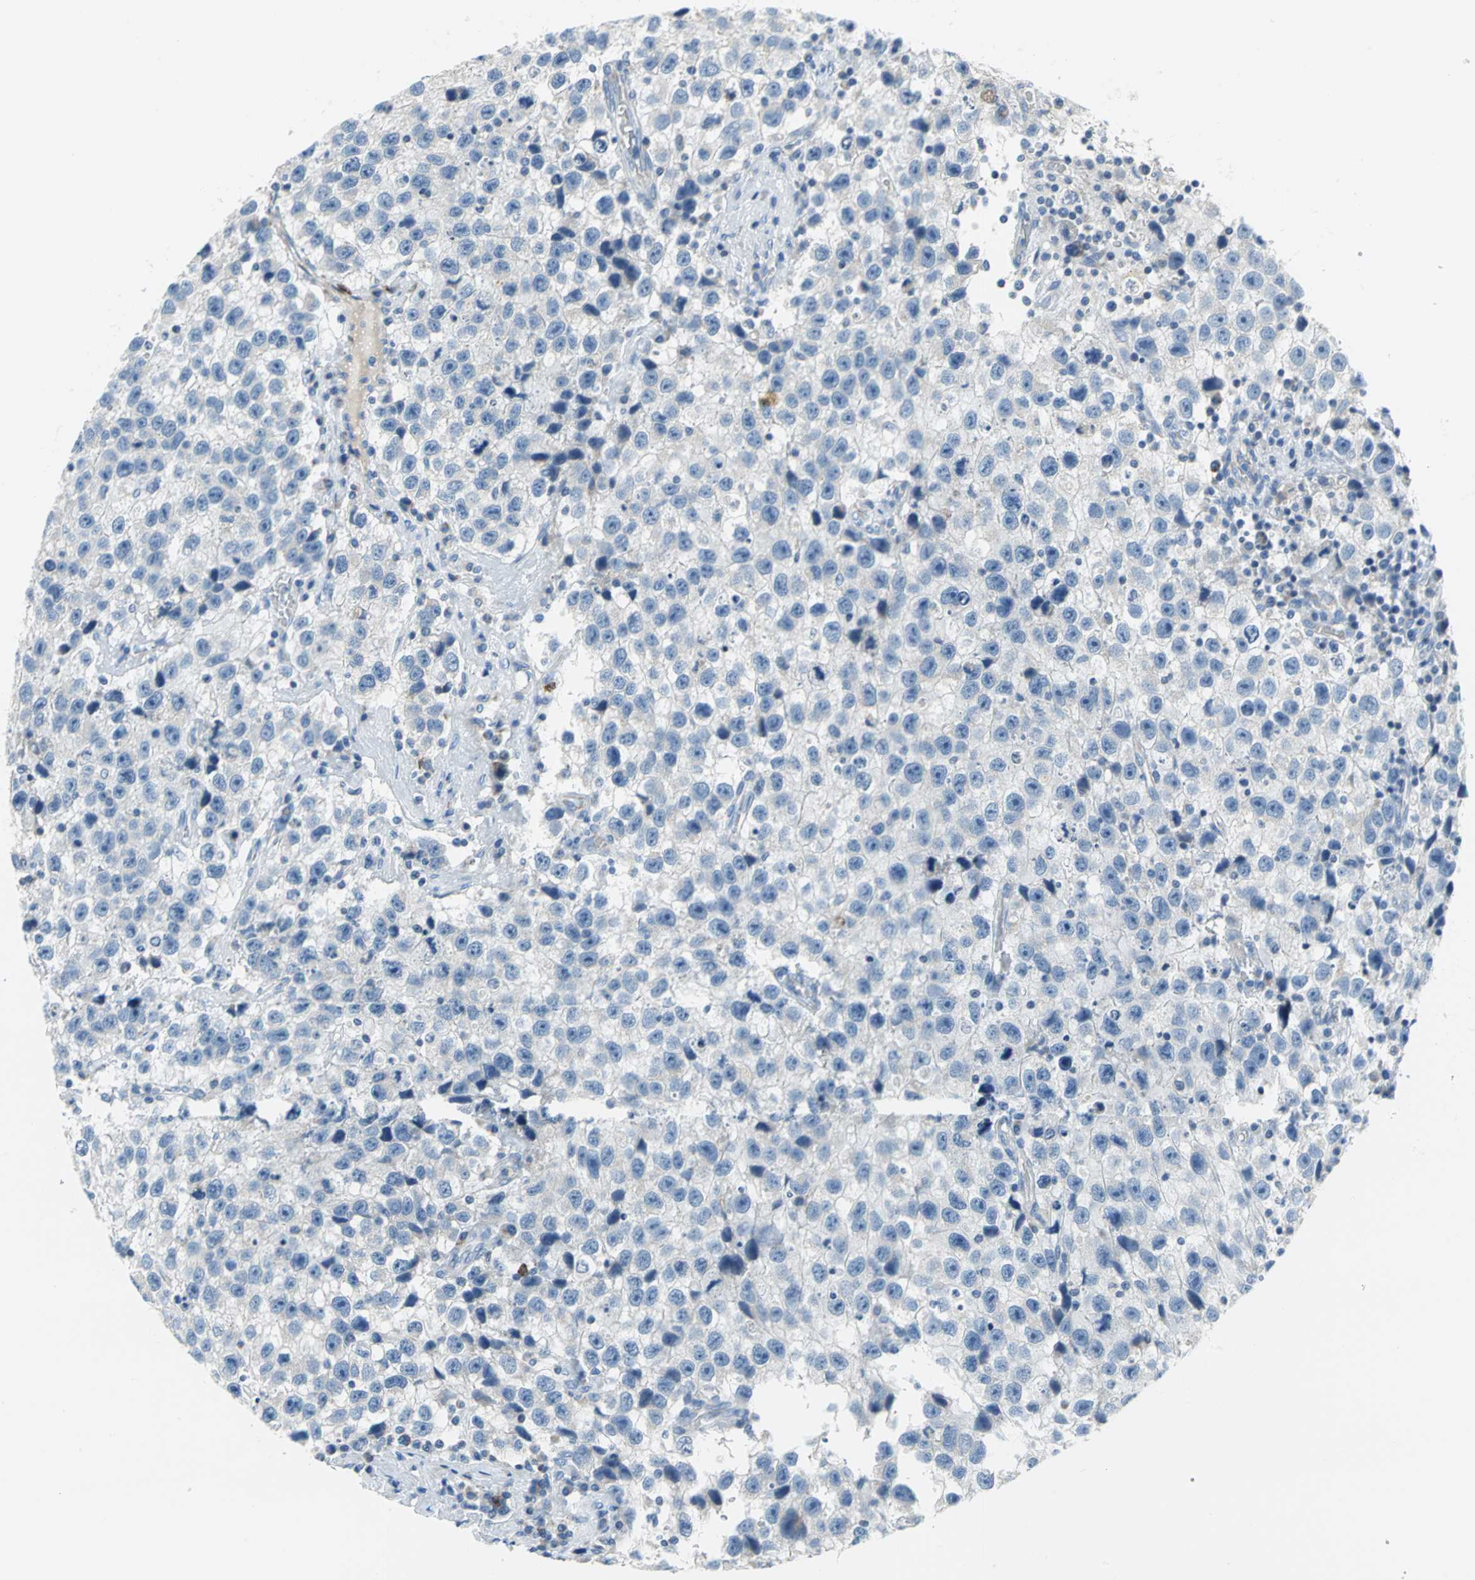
{"staining": {"intensity": "negative", "quantity": "none", "location": "none"}, "tissue": "testis cancer", "cell_type": "Tumor cells", "image_type": "cancer", "snomed": [{"axis": "morphology", "description": "Seminoma, NOS"}, {"axis": "topography", "description": "Testis"}], "caption": "A micrograph of testis cancer stained for a protein demonstrates no brown staining in tumor cells.", "gene": "ALOX15", "patient": {"sex": "male", "age": 33}}